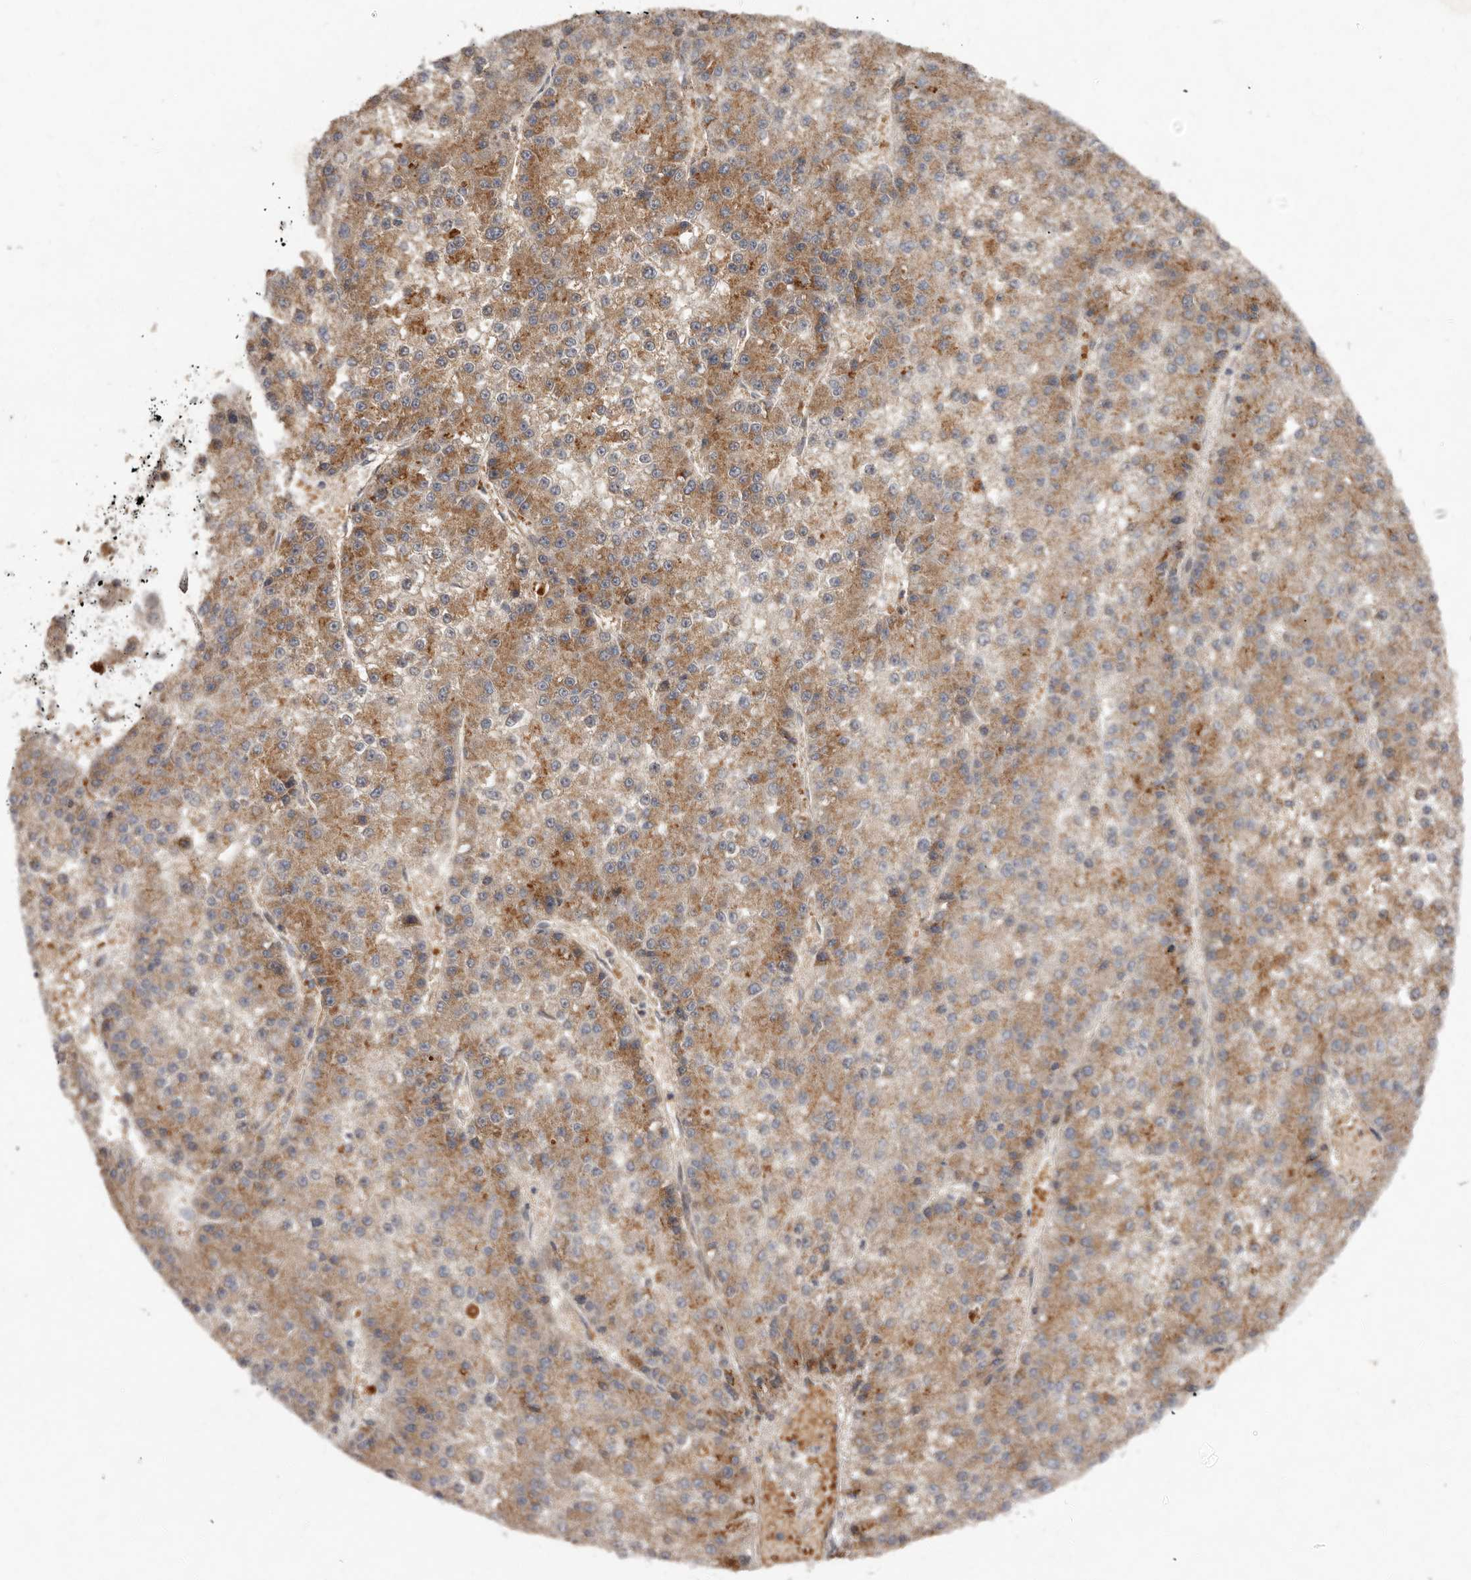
{"staining": {"intensity": "moderate", "quantity": ">75%", "location": "cytoplasmic/membranous"}, "tissue": "liver cancer", "cell_type": "Tumor cells", "image_type": "cancer", "snomed": [{"axis": "morphology", "description": "Carcinoma, Hepatocellular, NOS"}, {"axis": "topography", "description": "Liver"}], "caption": "High-magnification brightfield microscopy of liver cancer stained with DAB (3,3'-diaminobenzidine) (brown) and counterstained with hematoxylin (blue). tumor cells exhibit moderate cytoplasmic/membranous positivity is seen in approximately>75% of cells. Using DAB (3,3'-diaminobenzidine) (brown) and hematoxylin (blue) stains, captured at high magnification using brightfield microscopy.", "gene": "GOT1L1", "patient": {"sex": "female", "age": 73}}